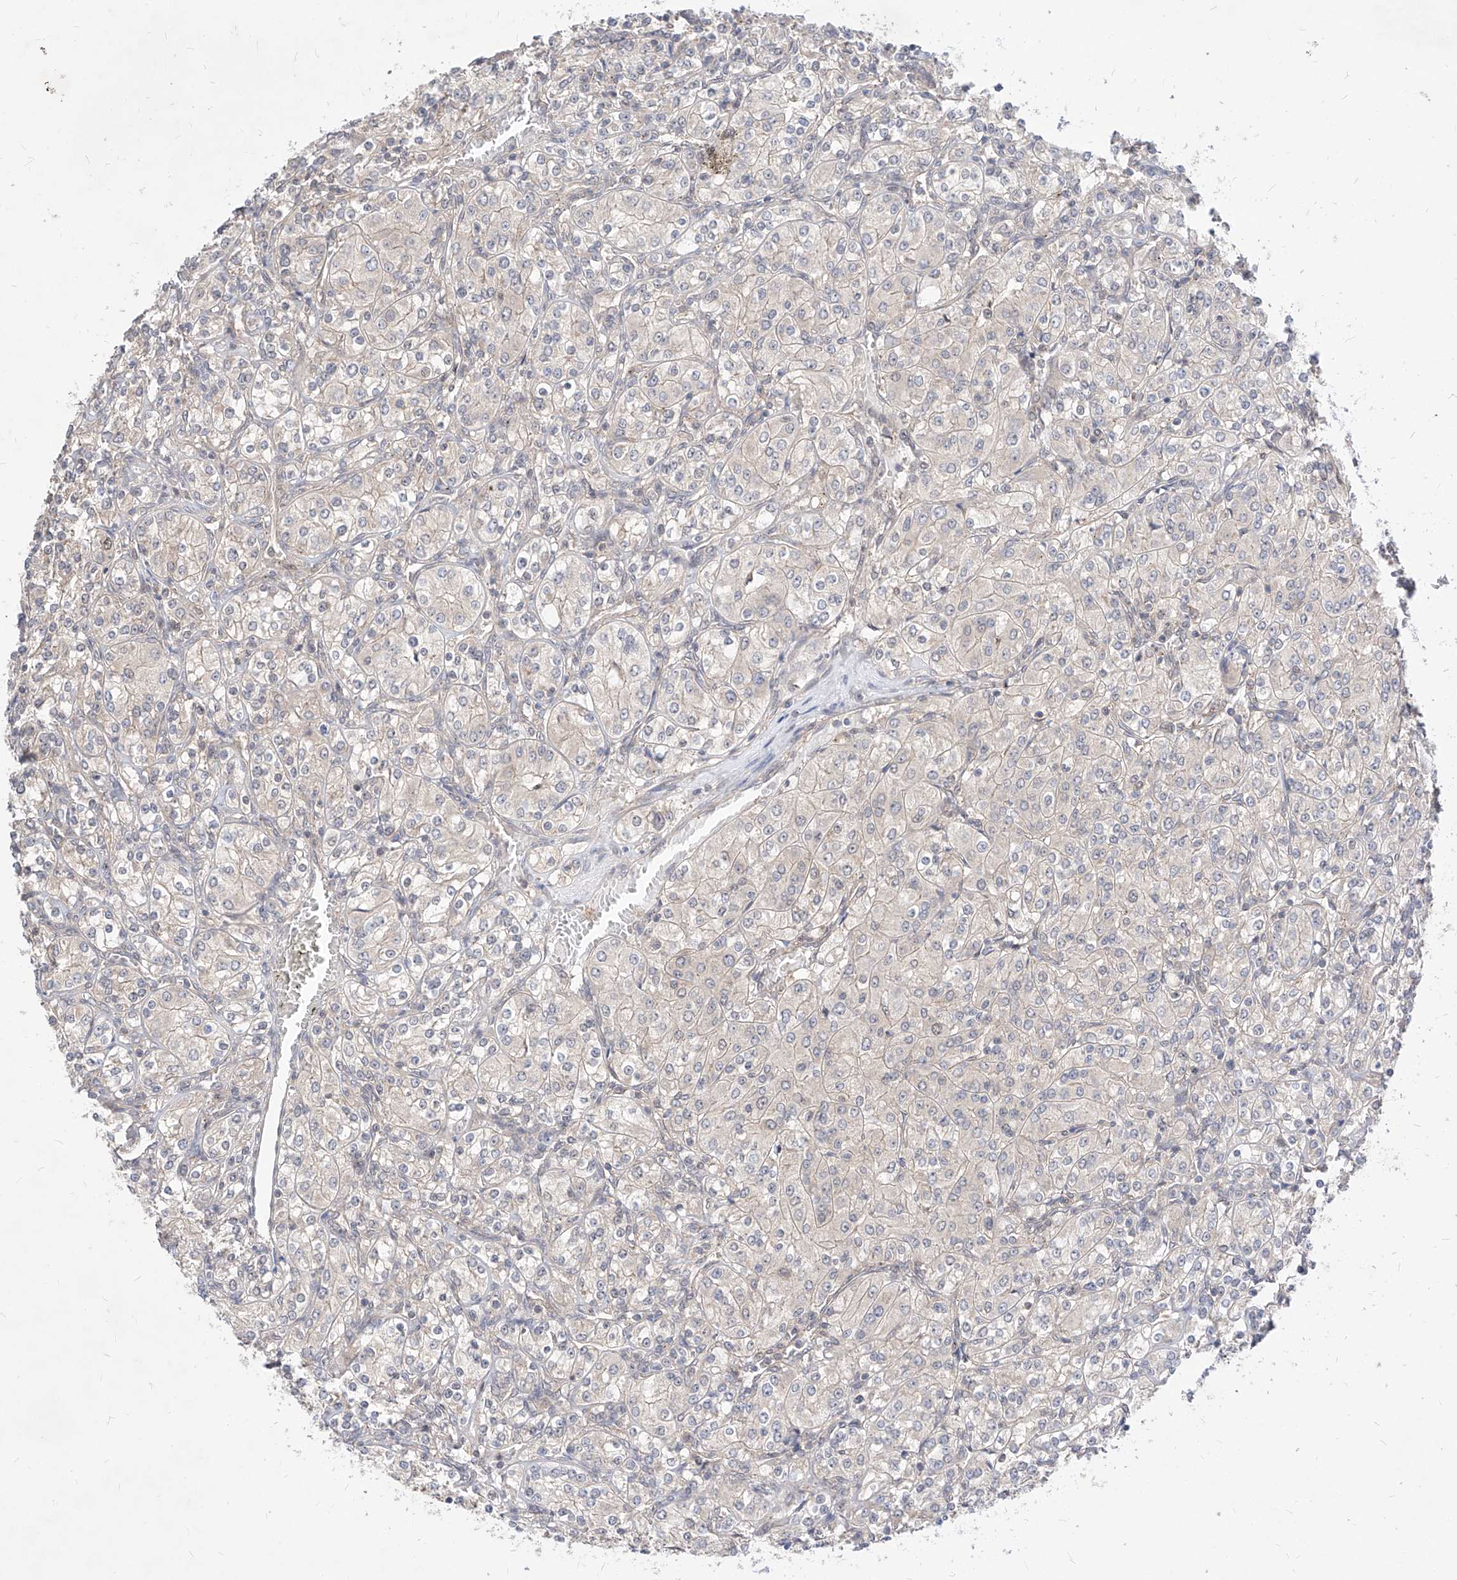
{"staining": {"intensity": "negative", "quantity": "none", "location": "none"}, "tissue": "renal cancer", "cell_type": "Tumor cells", "image_type": "cancer", "snomed": [{"axis": "morphology", "description": "Adenocarcinoma, NOS"}, {"axis": "topography", "description": "Kidney"}], "caption": "This is an immunohistochemistry (IHC) photomicrograph of renal adenocarcinoma. There is no expression in tumor cells.", "gene": "TSNAX", "patient": {"sex": "male", "age": 77}}